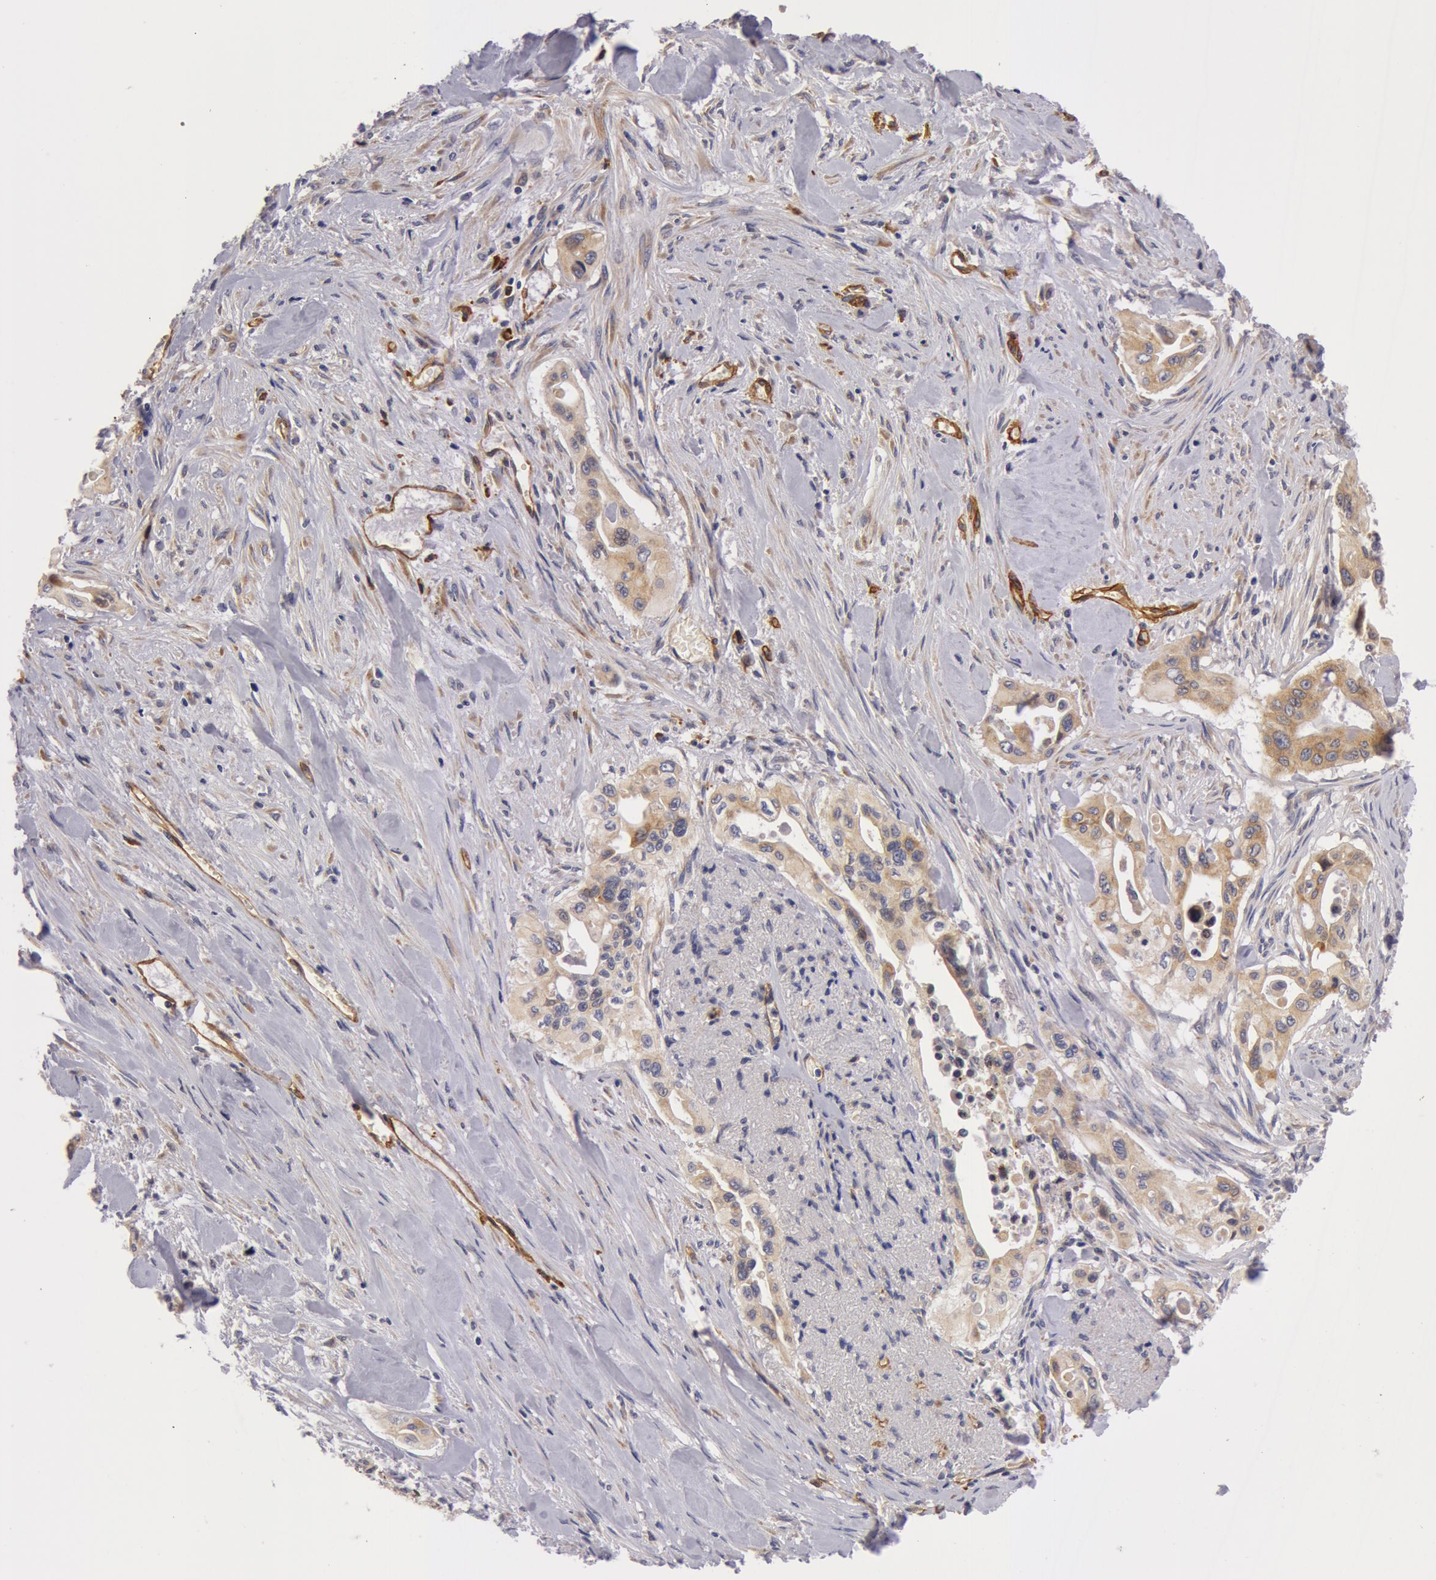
{"staining": {"intensity": "weak", "quantity": "25%-75%", "location": "cytoplasmic/membranous"}, "tissue": "pancreatic cancer", "cell_type": "Tumor cells", "image_type": "cancer", "snomed": [{"axis": "morphology", "description": "Adenocarcinoma, NOS"}, {"axis": "topography", "description": "Pancreas"}], "caption": "Immunohistochemistry photomicrograph of adenocarcinoma (pancreatic) stained for a protein (brown), which shows low levels of weak cytoplasmic/membranous positivity in approximately 25%-75% of tumor cells.", "gene": "IL23A", "patient": {"sex": "male", "age": 77}}